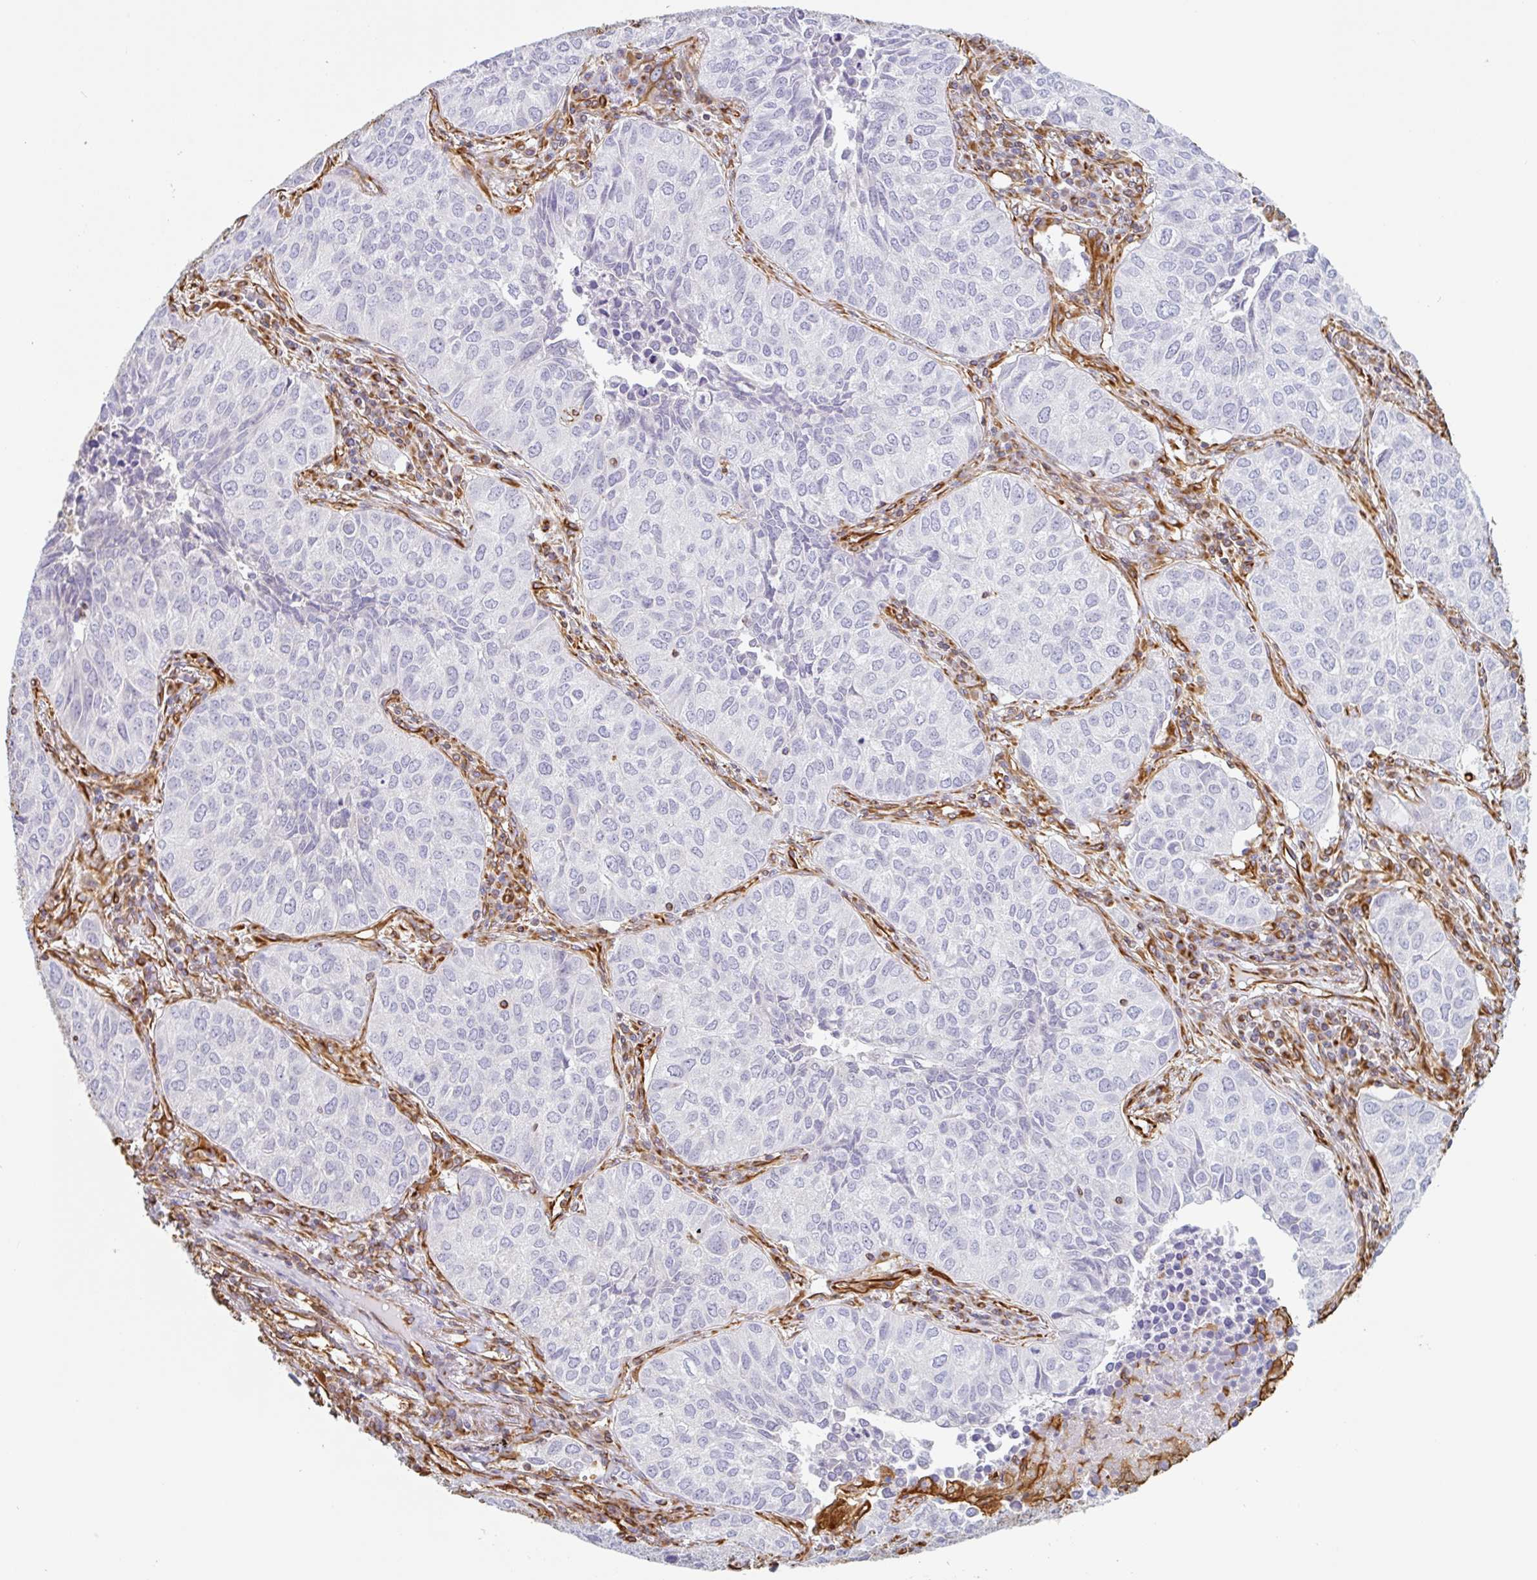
{"staining": {"intensity": "negative", "quantity": "none", "location": "none"}, "tissue": "lung cancer", "cell_type": "Tumor cells", "image_type": "cancer", "snomed": [{"axis": "morphology", "description": "Adenocarcinoma, NOS"}, {"axis": "topography", "description": "Lung"}], "caption": "The image demonstrates no significant positivity in tumor cells of lung adenocarcinoma. Brightfield microscopy of IHC stained with DAB (brown) and hematoxylin (blue), captured at high magnification.", "gene": "PPFIA1", "patient": {"sex": "female", "age": 50}}